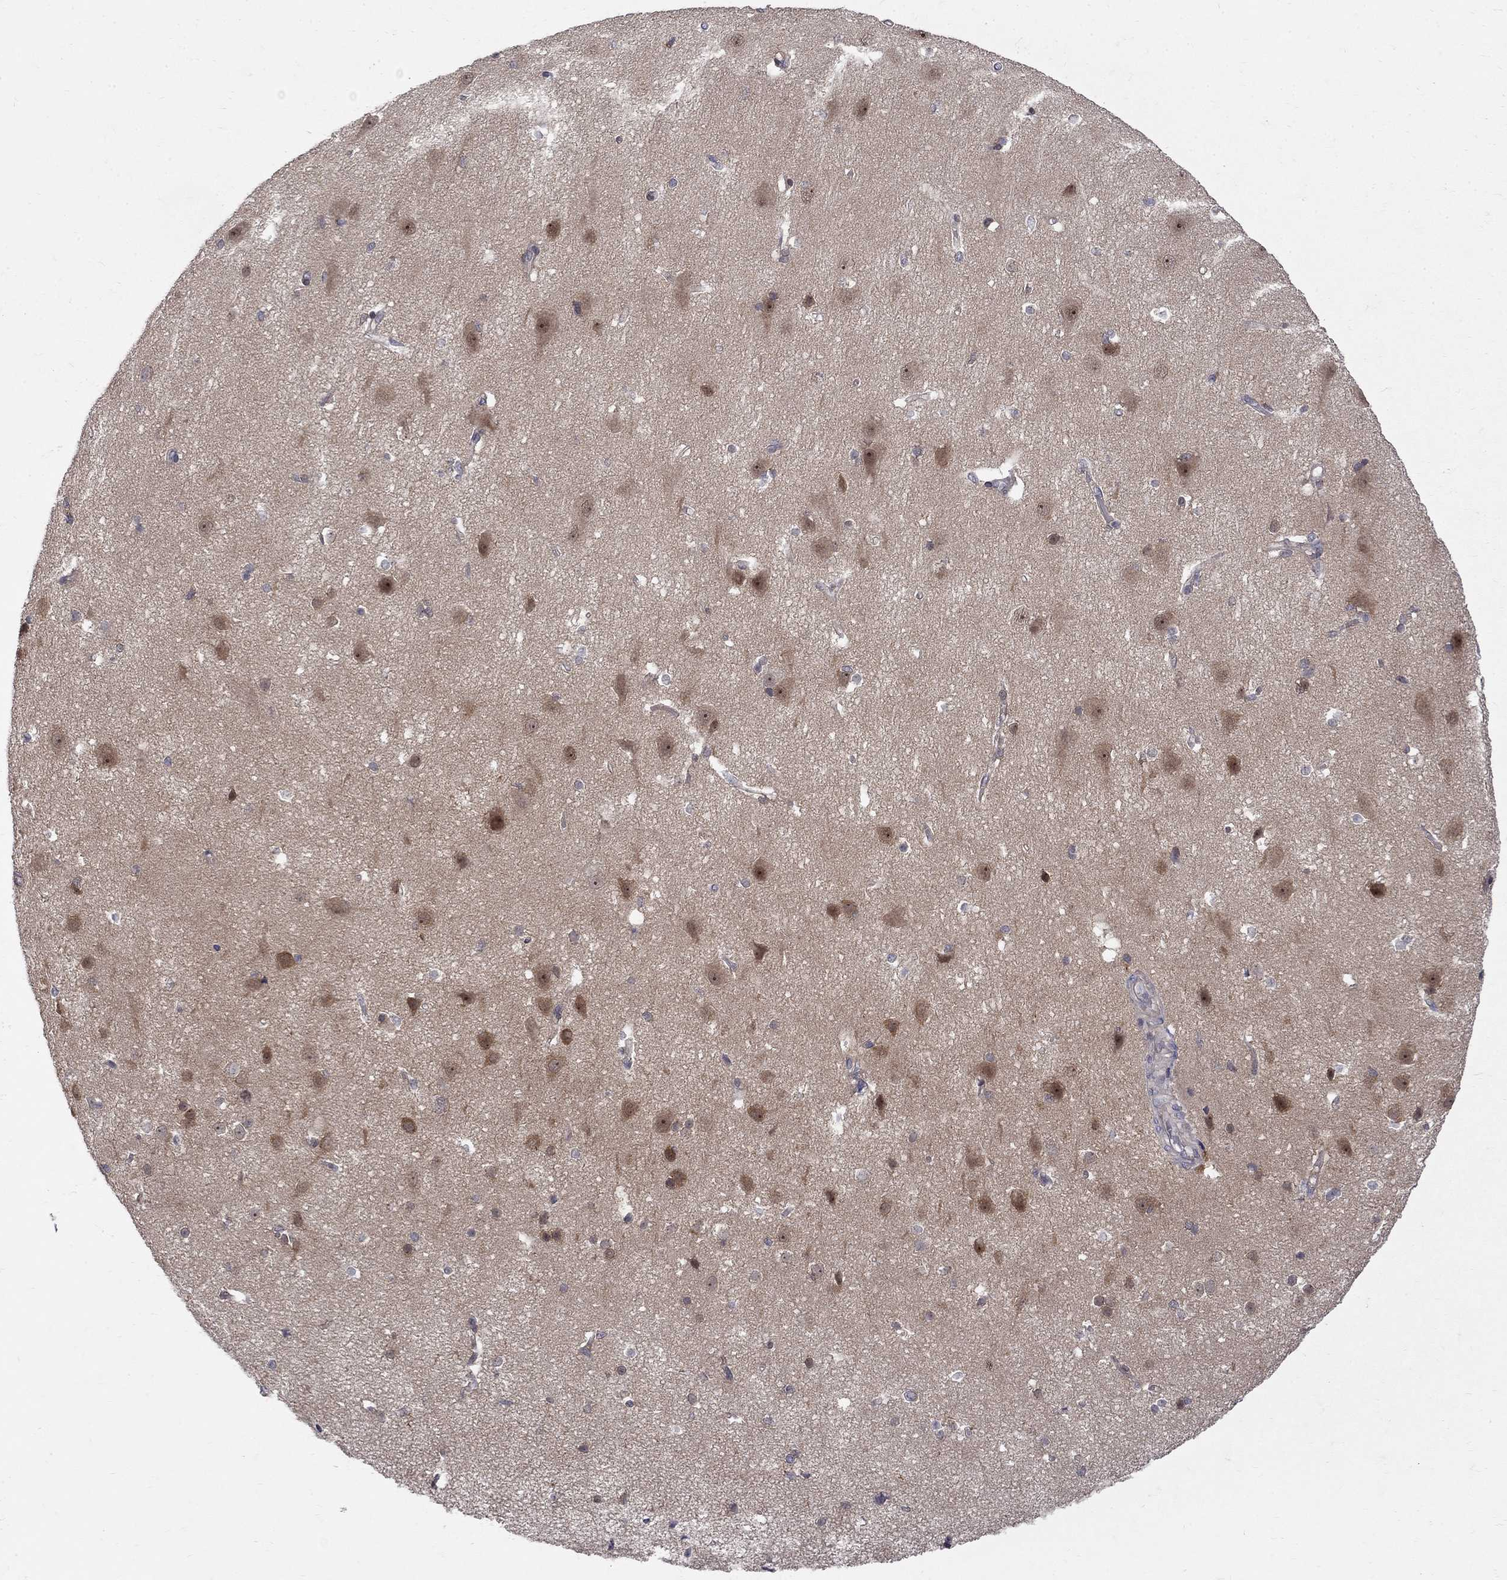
{"staining": {"intensity": "negative", "quantity": "none", "location": "none"}, "tissue": "cerebral cortex", "cell_type": "Endothelial cells", "image_type": "normal", "snomed": [{"axis": "morphology", "description": "Normal tissue, NOS"}, {"axis": "topography", "description": "Cerebral cortex"}], "caption": "The micrograph shows no significant expression in endothelial cells of cerebral cortex. (DAB immunohistochemistry visualized using brightfield microscopy, high magnification).", "gene": "SH2B1", "patient": {"sex": "male", "age": 37}}